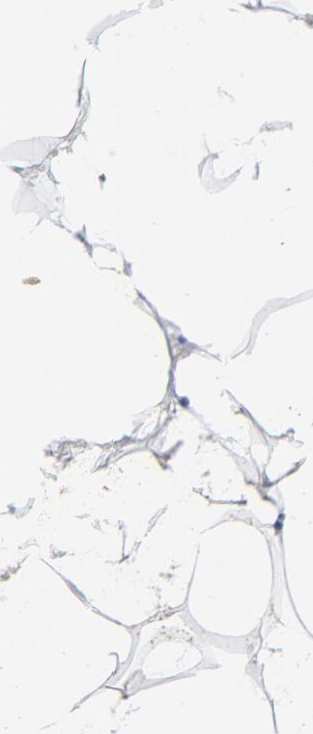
{"staining": {"intensity": "negative", "quantity": "none", "location": "none"}, "tissue": "adipose tissue", "cell_type": "Adipocytes", "image_type": "normal", "snomed": [{"axis": "morphology", "description": "Normal tissue, NOS"}, {"axis": "morphology", "description": "Duct carcinoma"}, {"axis": "topography", "description": "Breast"}, {"axis": "topography", "description": "Adipose tissue"}], "caption": "A micrograph of adipose tissue stained for a protein demonstrates no brown staining in adipocytes. (DAB immunohistochemistry with hematoxylin counter stain).", "gene": "CDC20", "patient": {"sex": "female", "age": 37}}